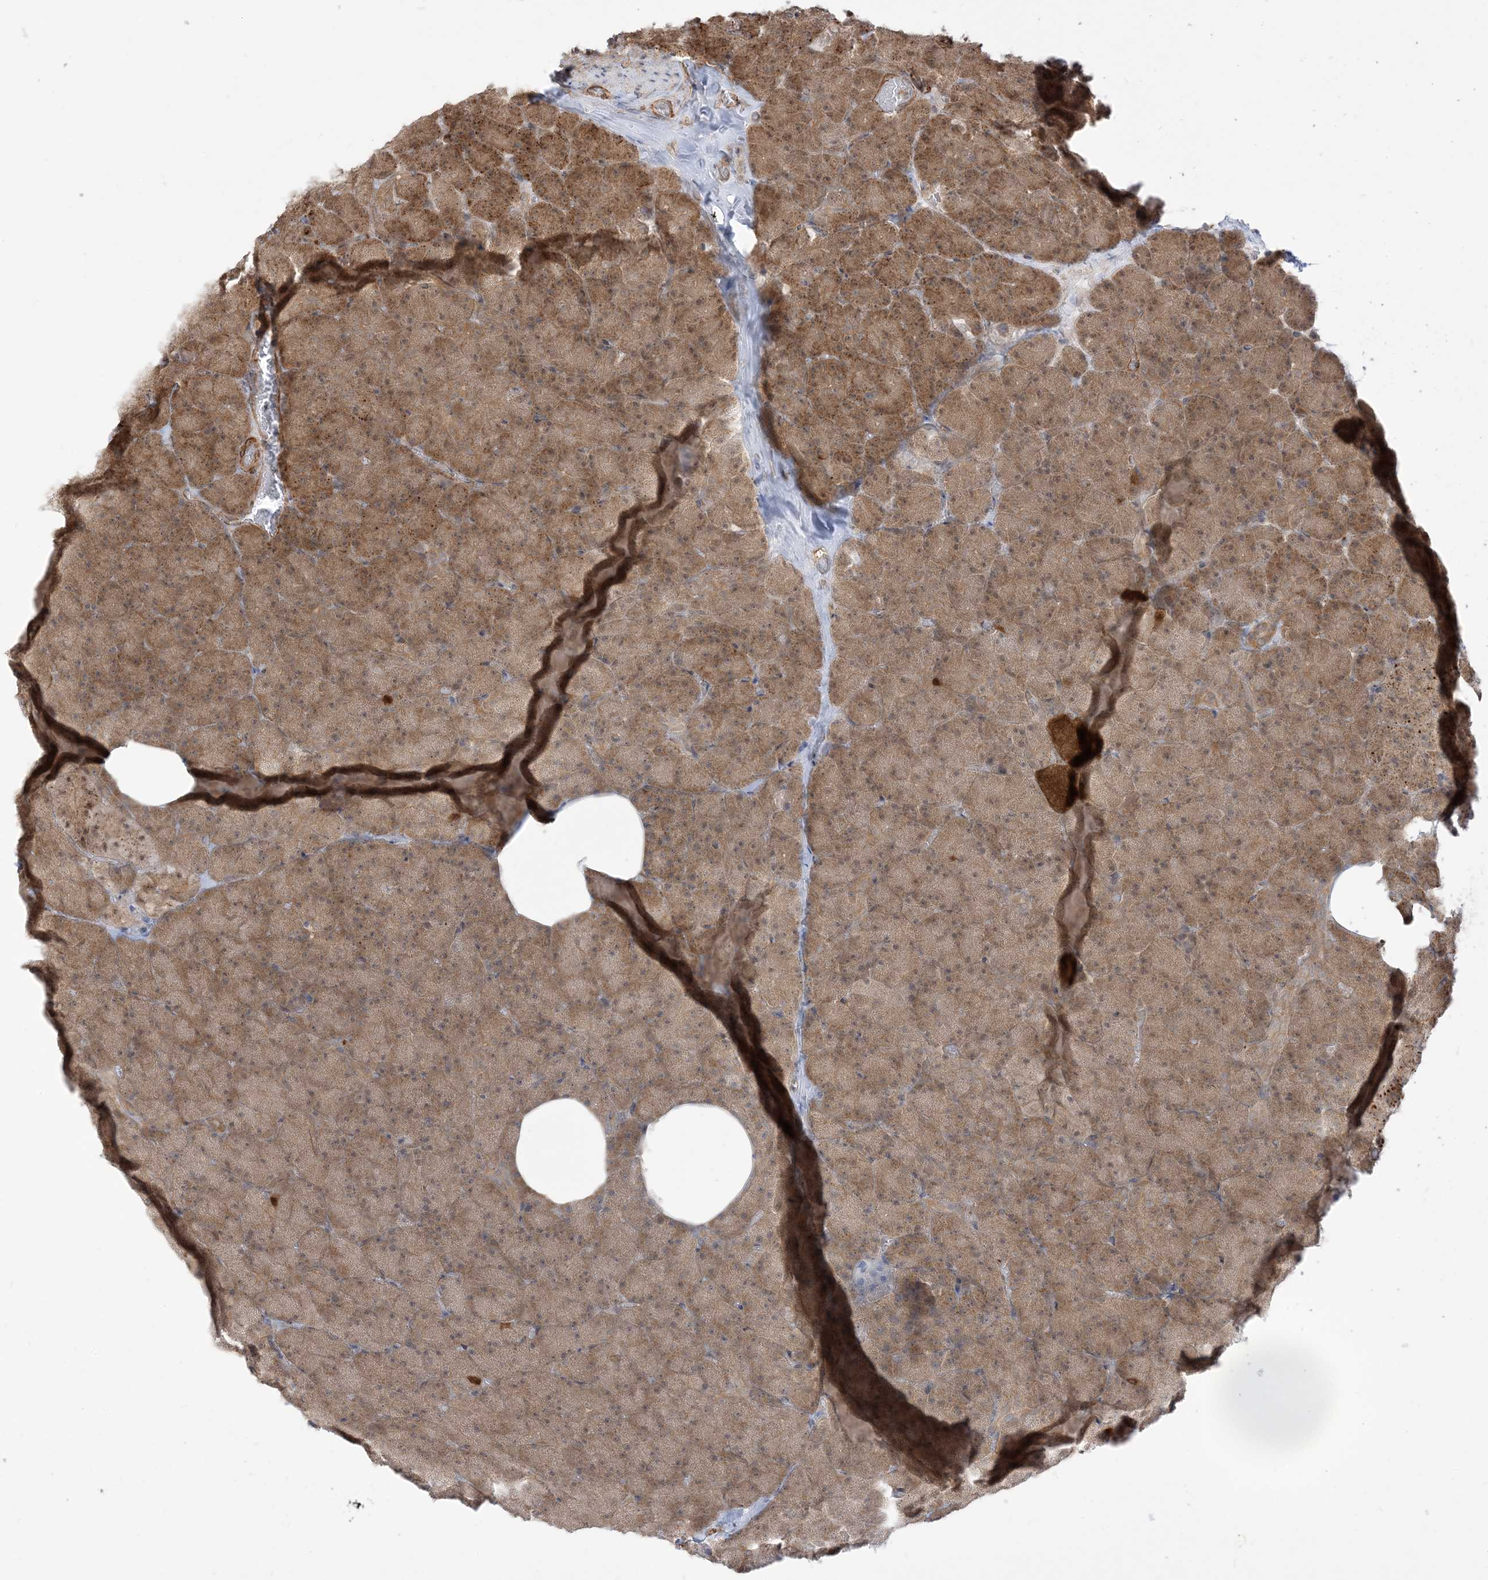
{"staining": {"intensity": "moderate", "quantity": ">75%", "location": "cytoplasmic/membranous,nuclear"}, "tissue": "pancreas", "cell_type": "Exocrine glandular cells", "image_type": "normal", "snomed": [{"axis": "morphology", "description": "Normal tissue, NOS"}, {"axis": "morphology", "description": "Carcinoid, malignant, NOS"}, {"axis": "topography", "description": "Pancreas"}], "caption": "Immunohistochemistry micrograph of unremarkable human pancreas stained for a protein (brown), which shows medium levels of moderate cytoplasmic/membranous,nuclear expression in about >75% of exocrine glandular cells.", "gene": "TBCC", "patient": {"sex": "female", "age": 35}}